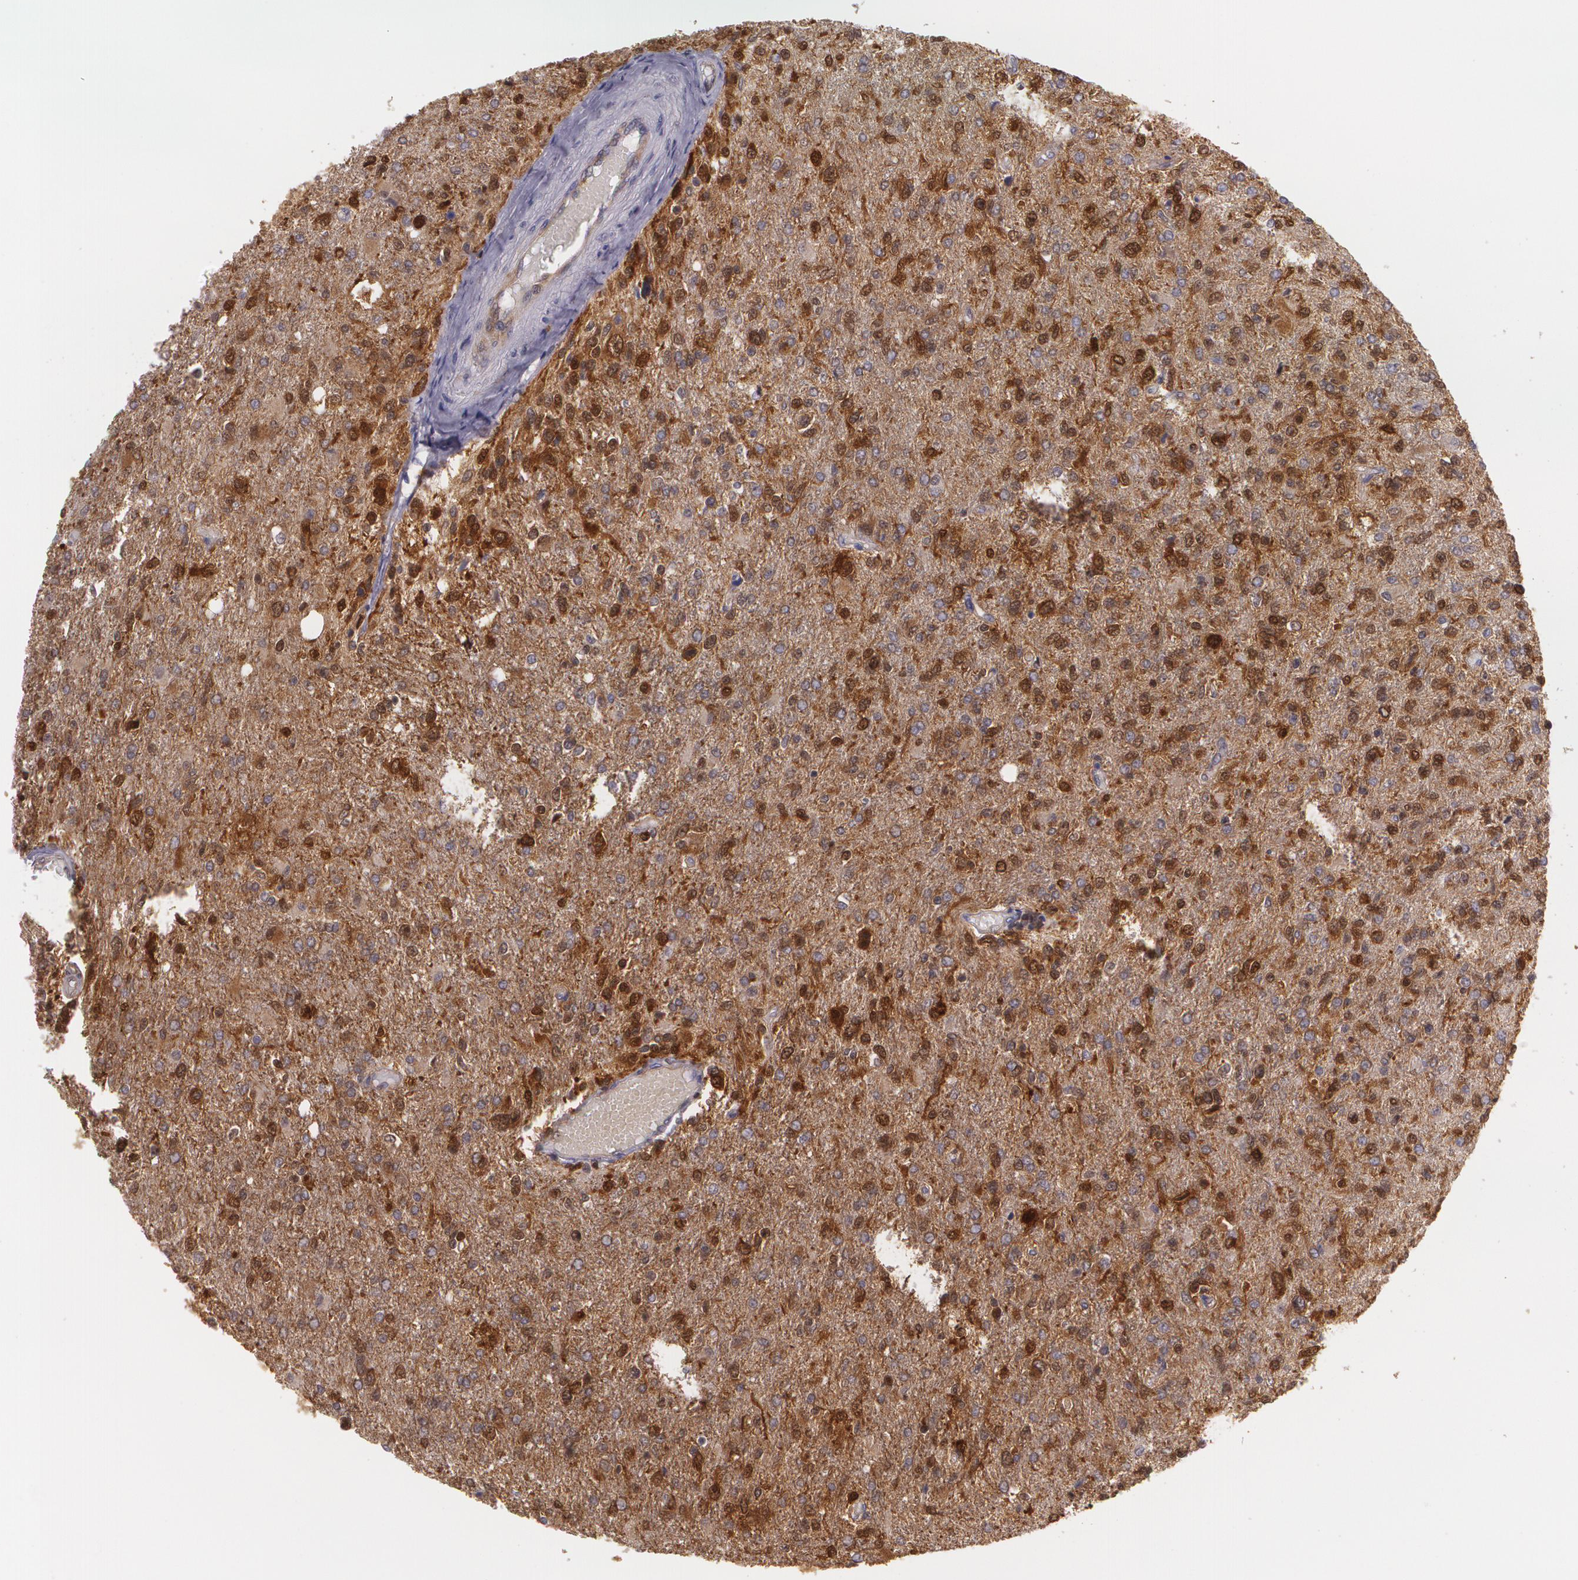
{"staining": {"intensity": "strong", "quantity": ">75%", "location": "cytoplasmic/membranous,nuclear"}, "tissue": "glioma", "cell_type": "Tumor cells", "image_type": "cancer", "snomed": [{"axis": "morphology", "description": "Glioma, malignant, High grade"}, {"axis": "topography", "description": "Cerebral cortex"}], "caption": "Protein analysis of malignant glioma (high-grade) tissue exhibits strong cytoplasmic/membranous and nuclear staining in approximately >75% of tumor cells. The staining was performed using DAB (3,3'-diaminobenzidine) to visualize the protein expression in brown, while the nuclei were stained in blue with hematoxylin (Magnification: 20x).", "gene": "HSPH1", "patient": {"sex": "male", "age": 76}}